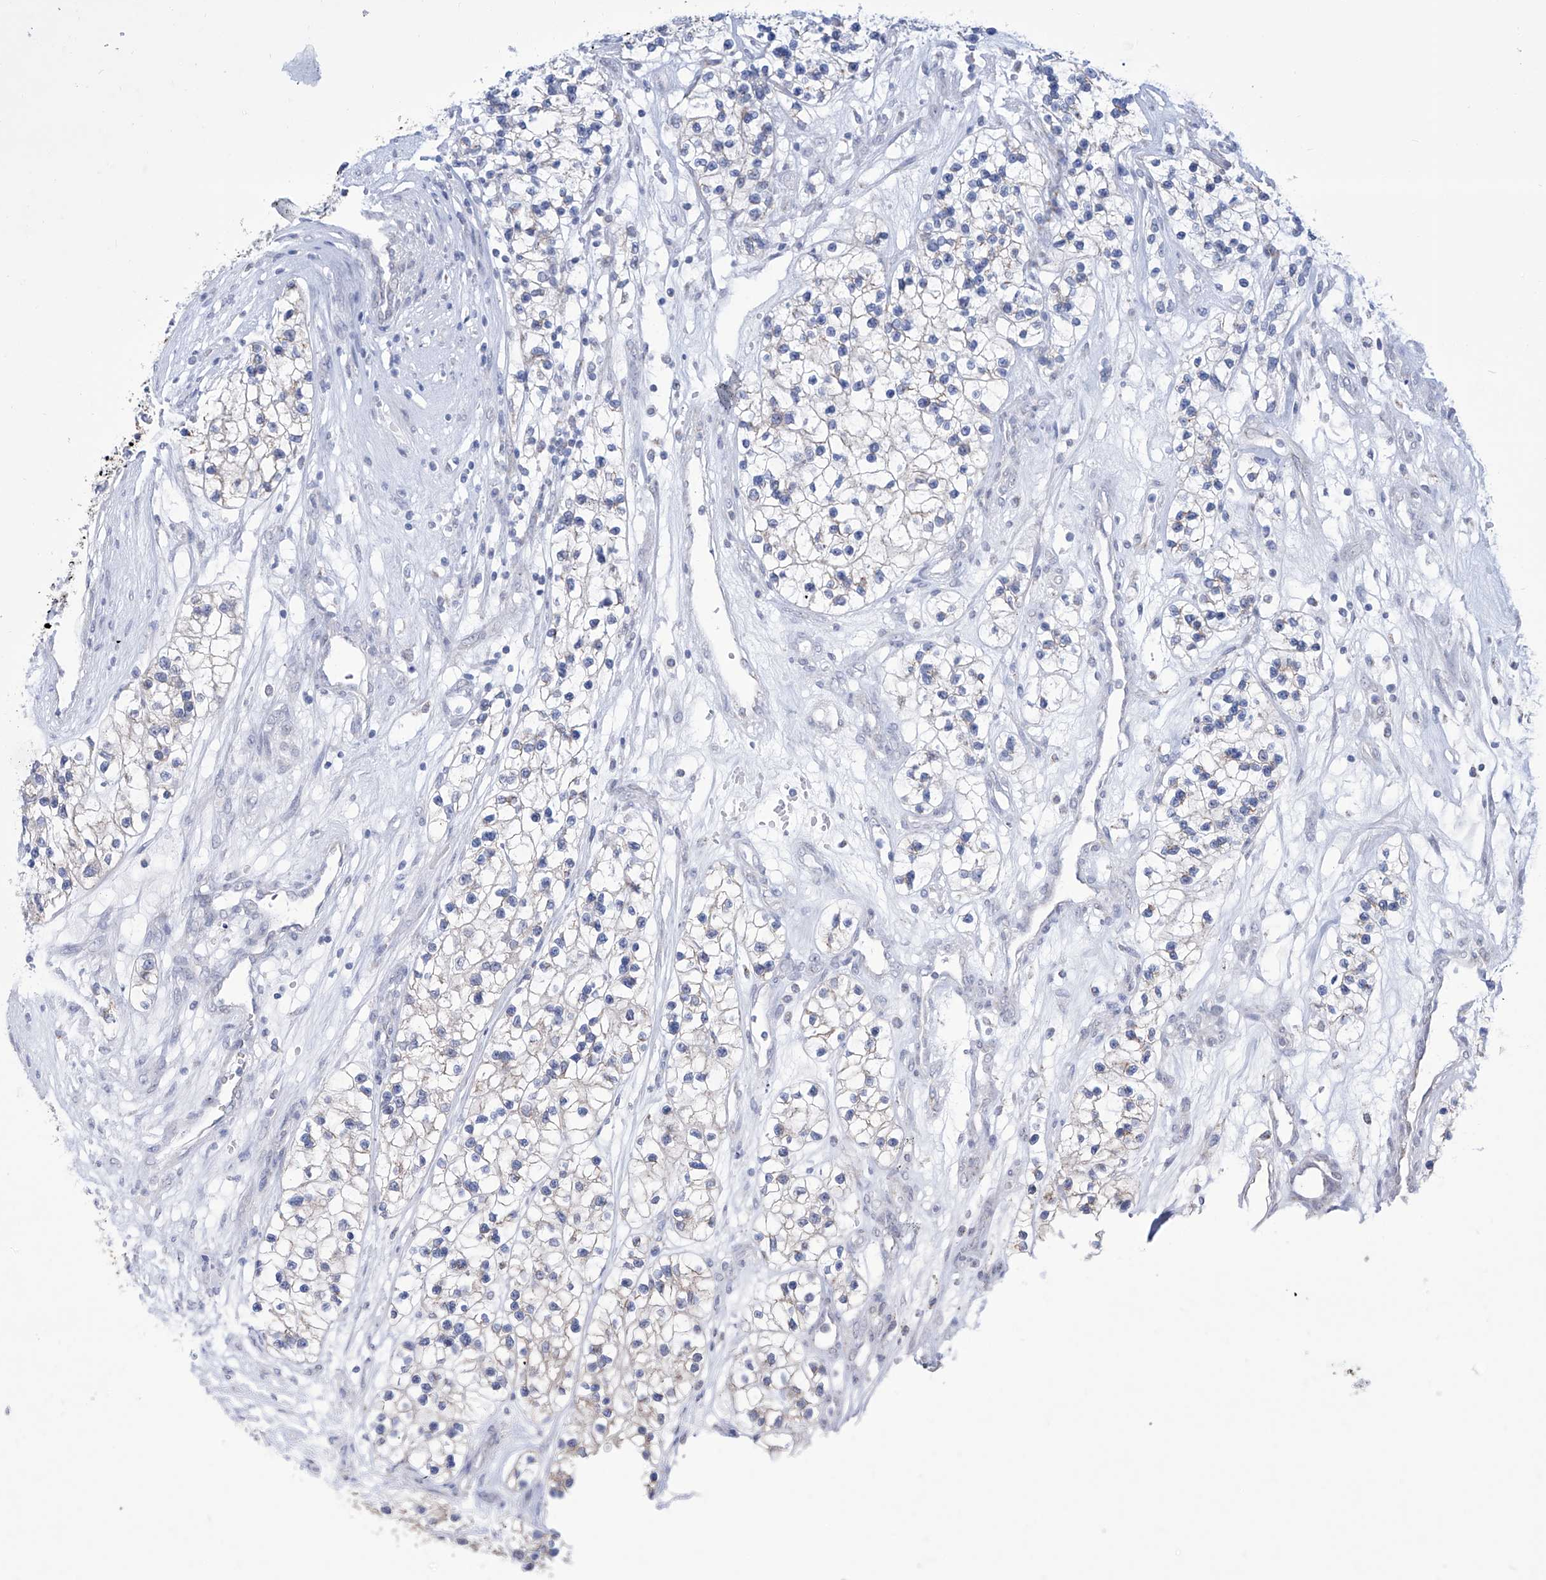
{"staining": {"intensity": "negative", "quantity": "none", "location": "none"}, "tissue": "renal cancer", "cell_type": "Tumor cells", "image_type": "cancer", "snomed": [{"axis": "morphology", "description": "Adenocarcinoma, NOS"}, {"axis": "topography", "description": "Kidney"}], "caption": "An image of human renal cancer (adenocarcinoma) is negative for staining in tumor cells. (Stains: DAB immunohistochemistry (IHC) with hematoxylin counter stain, Microscopy: brightfield microscopy at high magnification).", "gene": "ALDH6A1", "patient": {"sex": "female", "age": 57}}